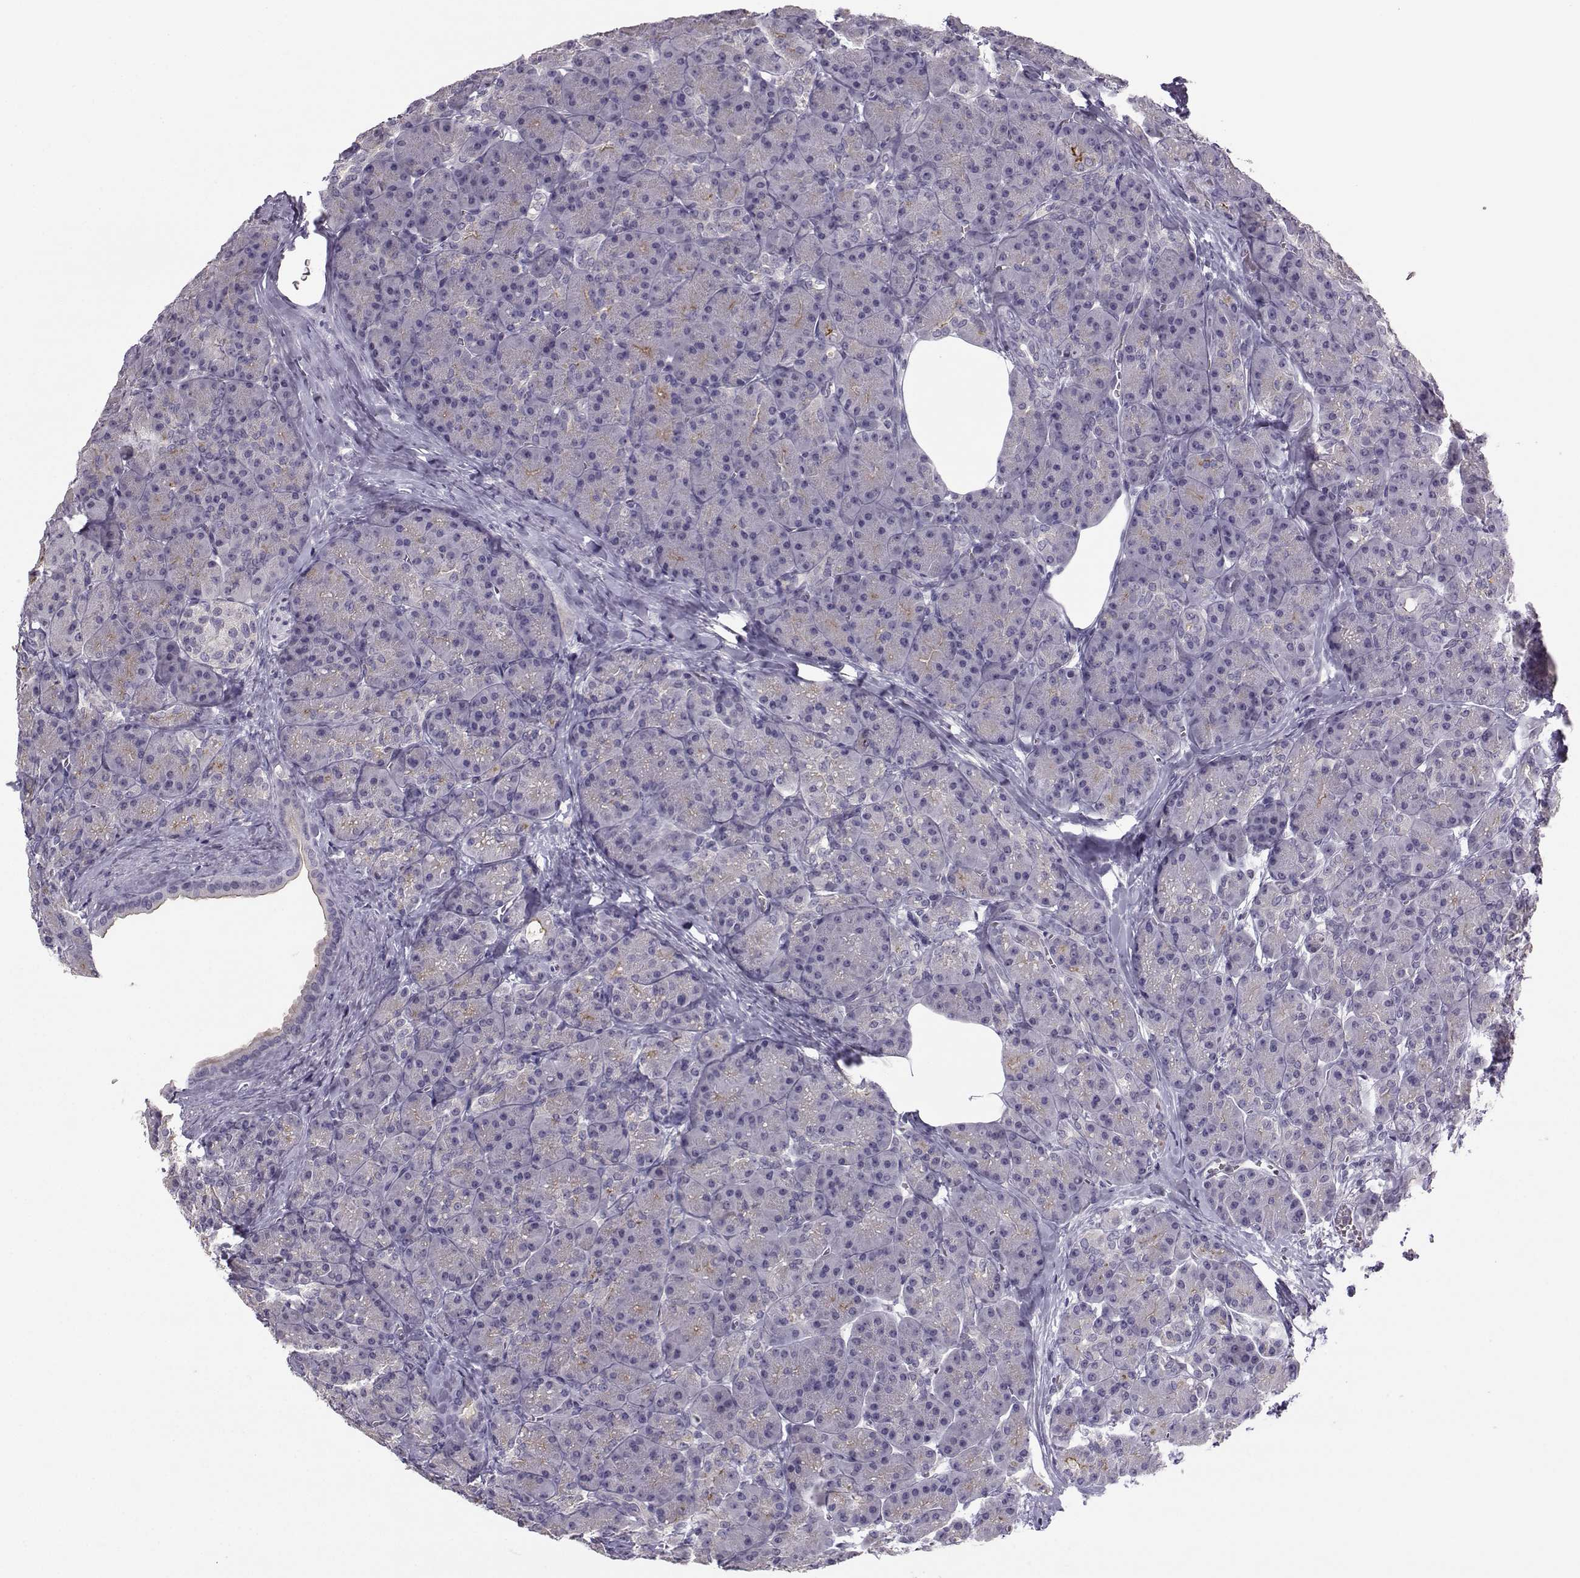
{"staining": {"intensity": "weak", "quantity": "<25%", "location": "cytoplasmic/membranous"}, "tissue": "pancreas", "cell_type": "Exocrine glandular cells", "image_type": "normal", "snomed": [{"axis": "morphology", "description": "Normal tissue, NOS"}, {"axis": "topography", "description": "Pancreas"}], "caption": "There is no significant positivity in exocrine glandular cells of pancreas. (Stains: DAB IHC with hematoxylin counter stain, Microscopy: brightfield microscopy at high magnification).", "gene": "FCAMR", "patient": {"sex": "male", "age": 57}}